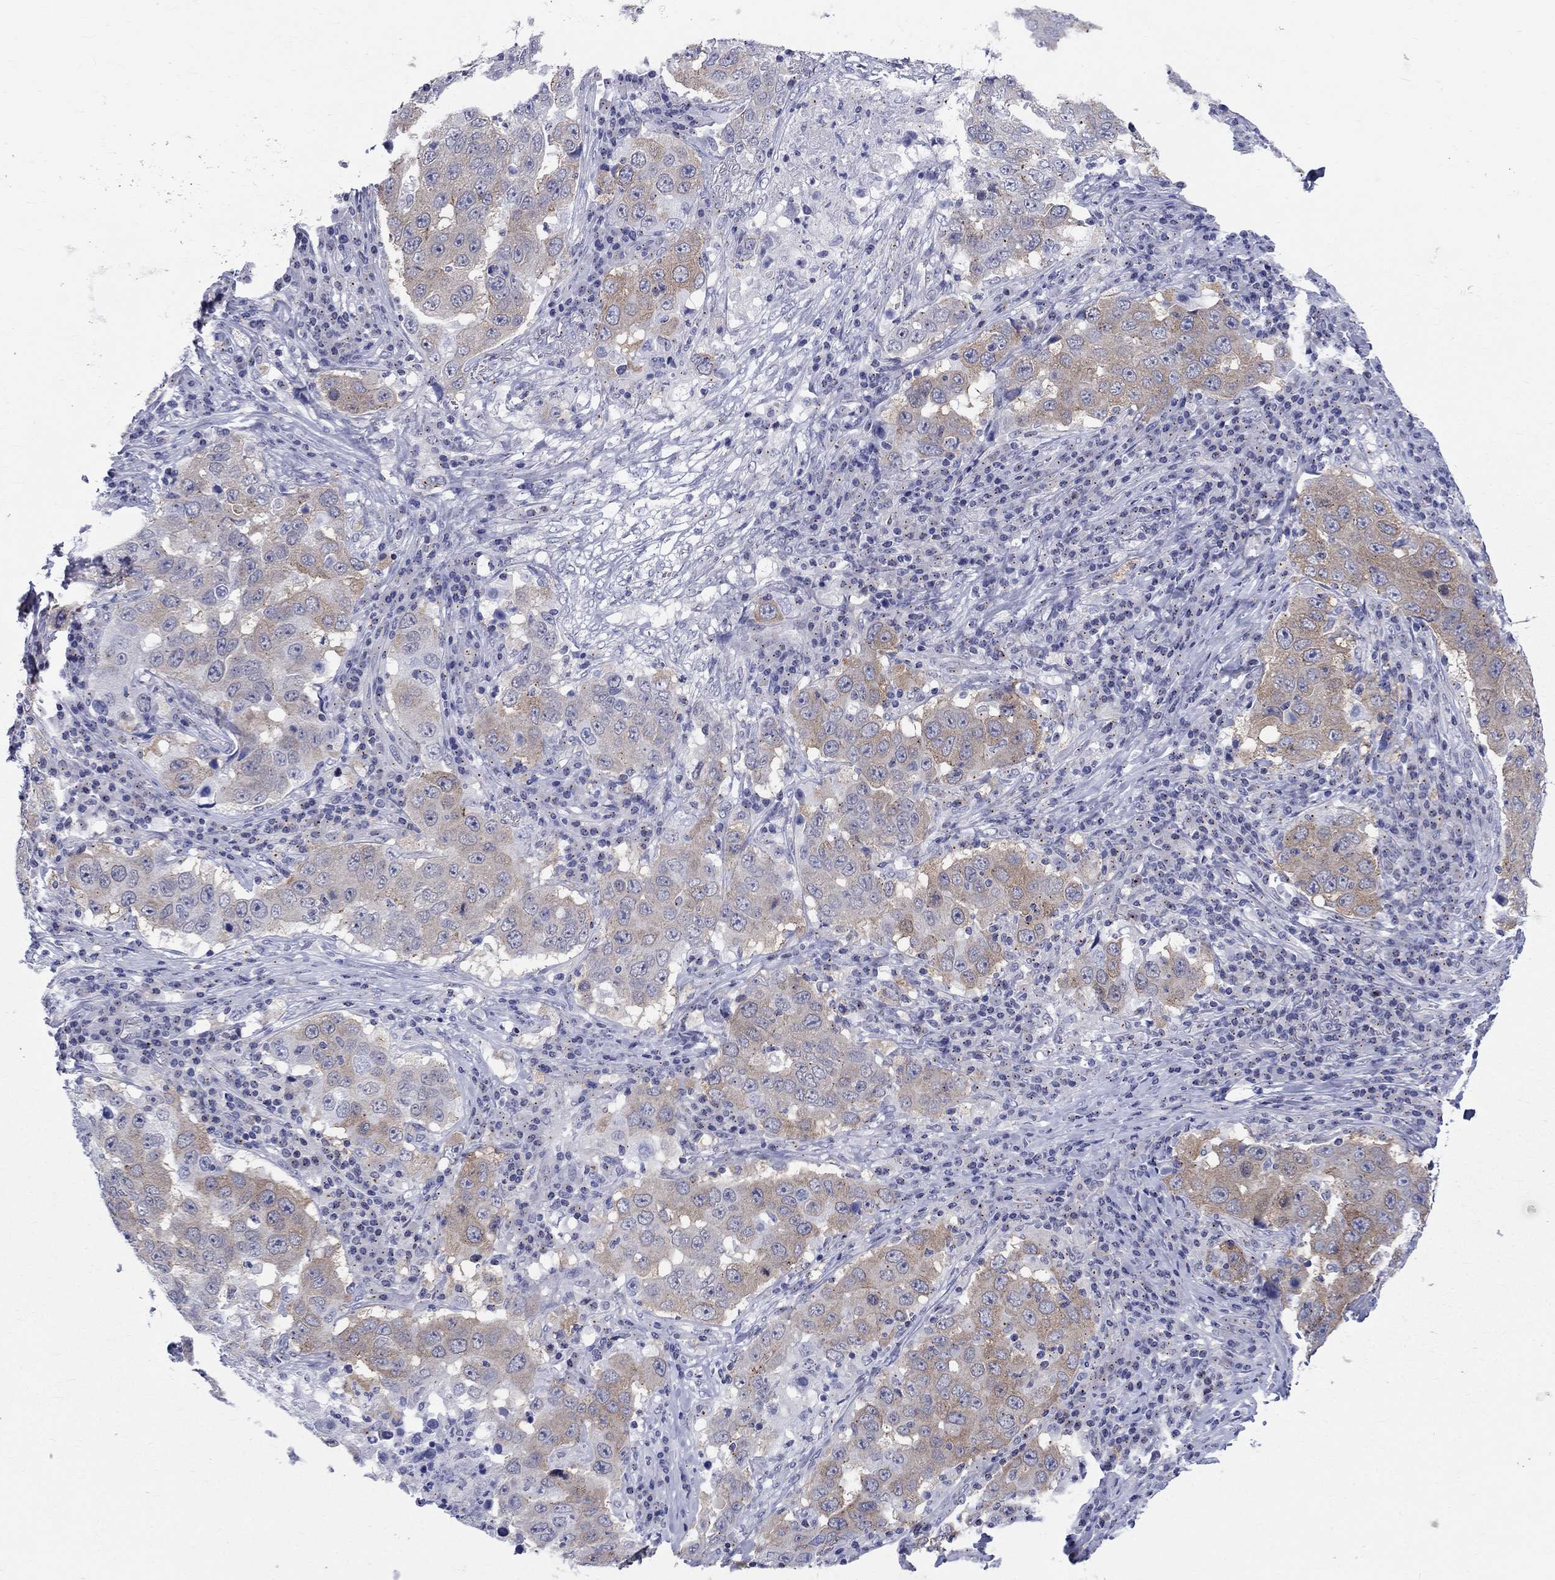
{"staining": {"intensity": "weak", "quantity": "25%-75%", "location": "cytoplasmic/membranous"}, "tissue": "lung cancer", "cell_type": "Tumor cells", "image_type": "cancer", "snomed": [{"axis": "morphology", "description": "Adenocarcinoma, NOS"}, {"axis": "topography", "description": "Lung"}], "caption": "Lung cancer (adenocarcinoma) stained for a protein (brown) displays weak cytoplasmic/membranous positive expression in approximately 25%-75% of tumor cells.", "gene": "CEP43", "patient": {"sex": "male", "age": 73}}